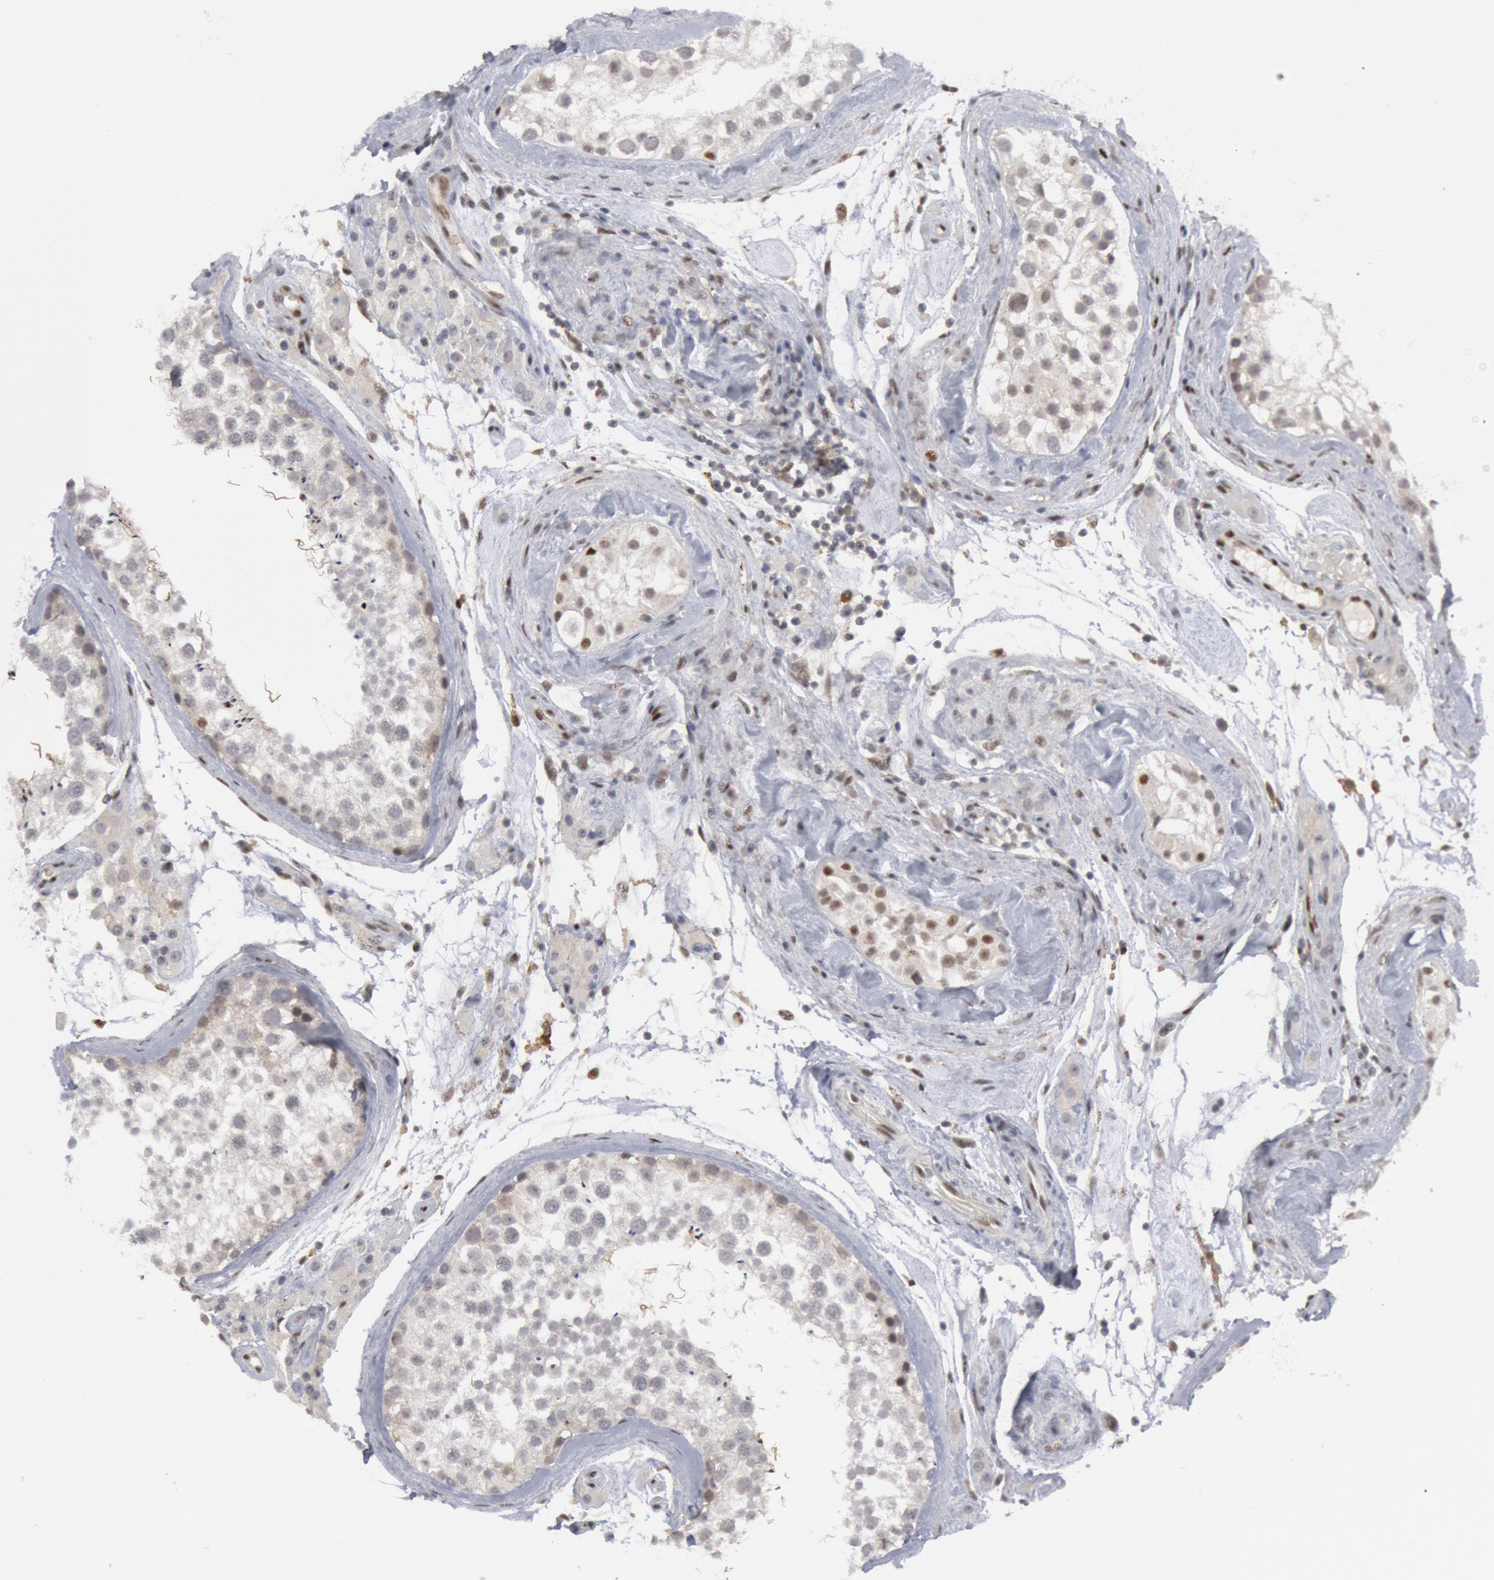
{"staining": {"intensity": "negative", "quantity": "none", "location": "none"}, "tissue": "testis", "cell_type": "Cells in seminiferous ducts", "image_type": "normal", "snomed": [{"axis": "morphology", "description": "Normal tissue, NOS"}, {"axis": "topography", "description": "Testis"}], "caption": "This is an immunohistochemistry micrograph of unremarkable testis. There is no expression in cells in seminiferous ducts.", "gene": "FOXO1", "patient": {"sex": "male", "age": 46}}